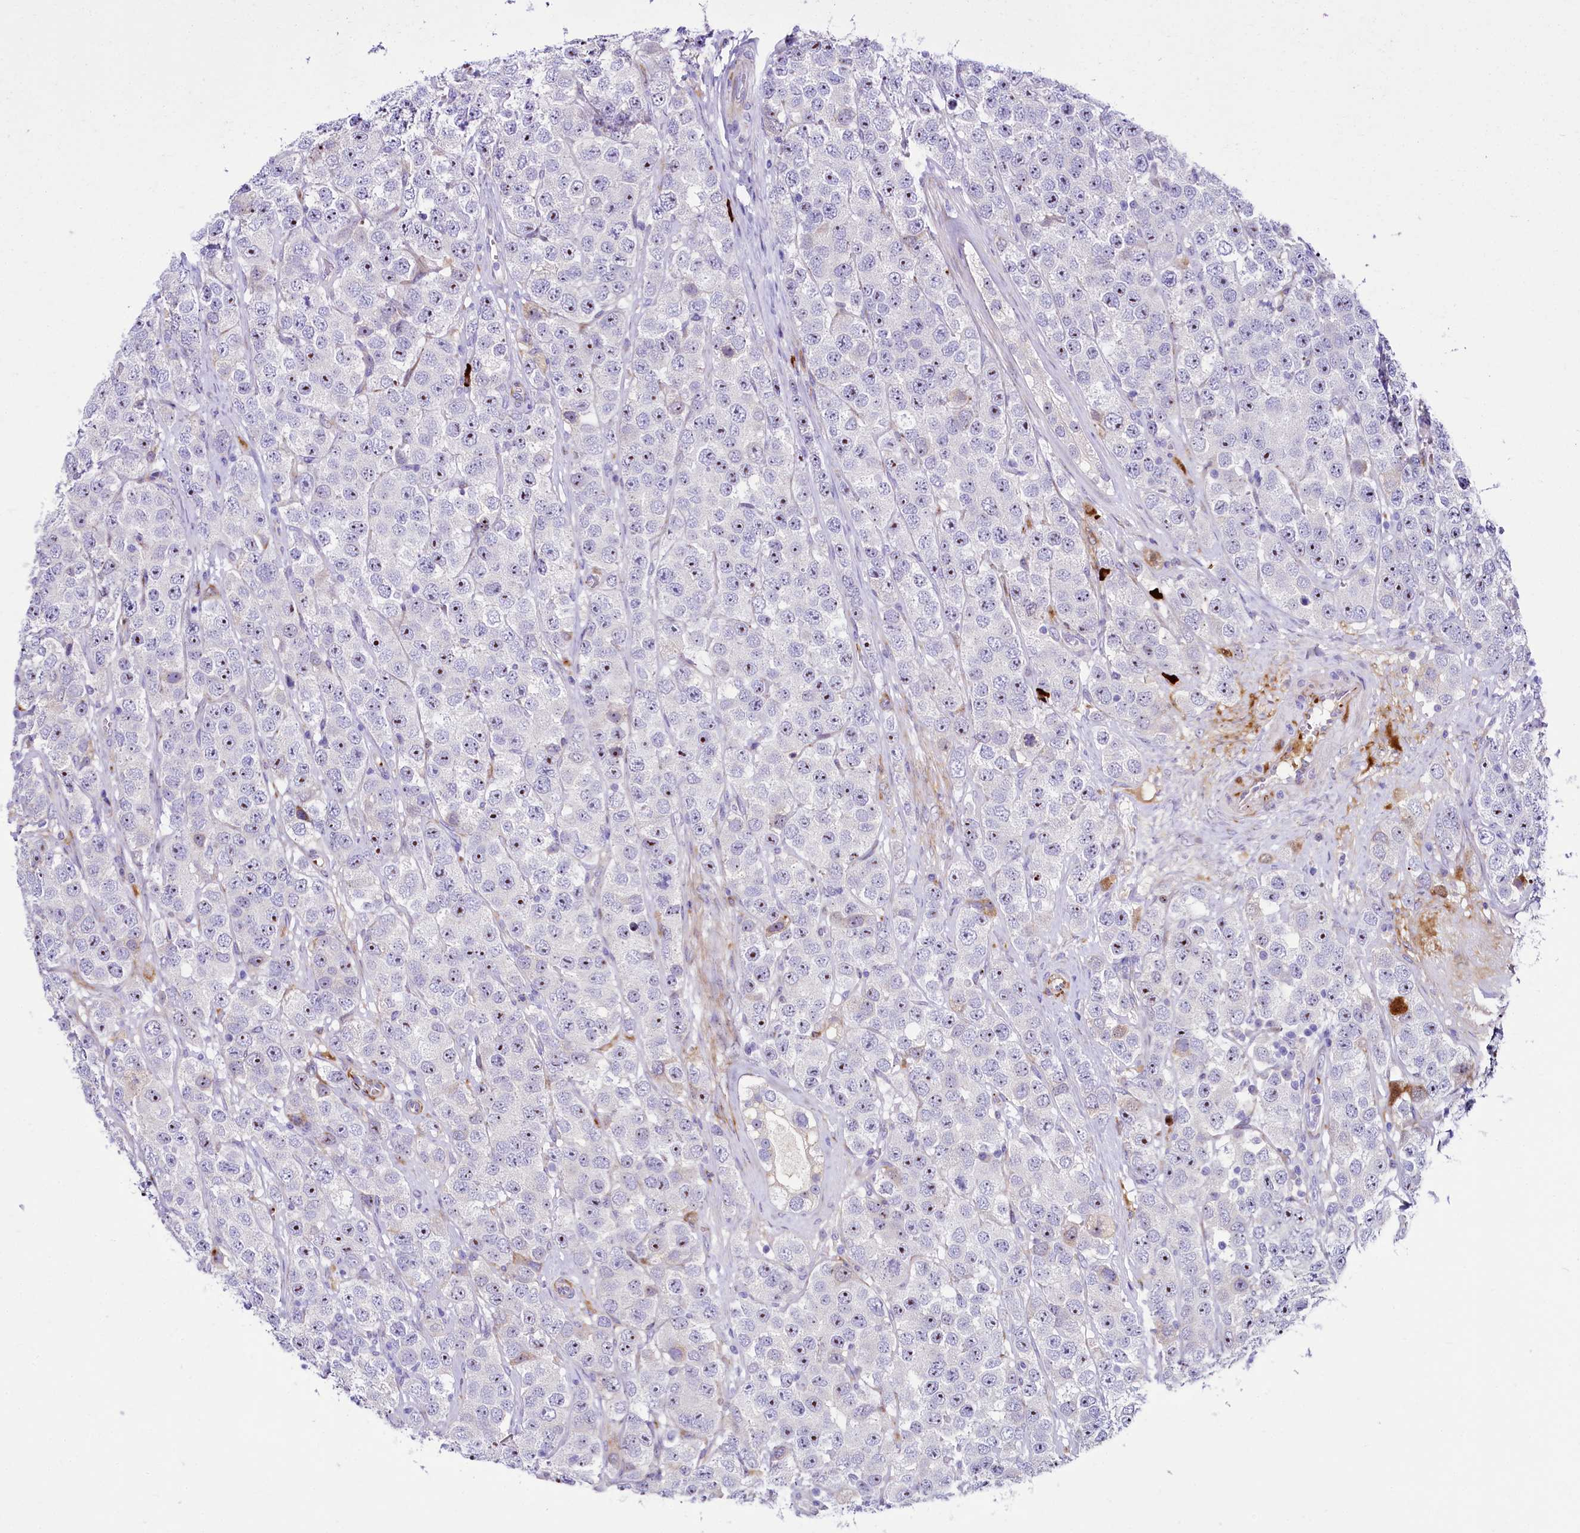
{"staining": {"intensity": "moderate", "quantity": "25%-75%", "location": "nuclear"}, "tissue": "testis cancer", "cell_type": "Tumor cells", "image_type": "cancer", "snomed": [{"axis": "morphology", "description": "Seminoma, NOS"}, {"axis": "topography", "description": "Testis"}], "caption": "This micrograph reveals immunohistochemistry (IHC) staining of human testis cancer (seminoma), with medium moderate nuclear positivity in about 25%-75% of tumor cells.", "gene": "SH3TC2", "patient": {"sex": "male", "age": 28}}